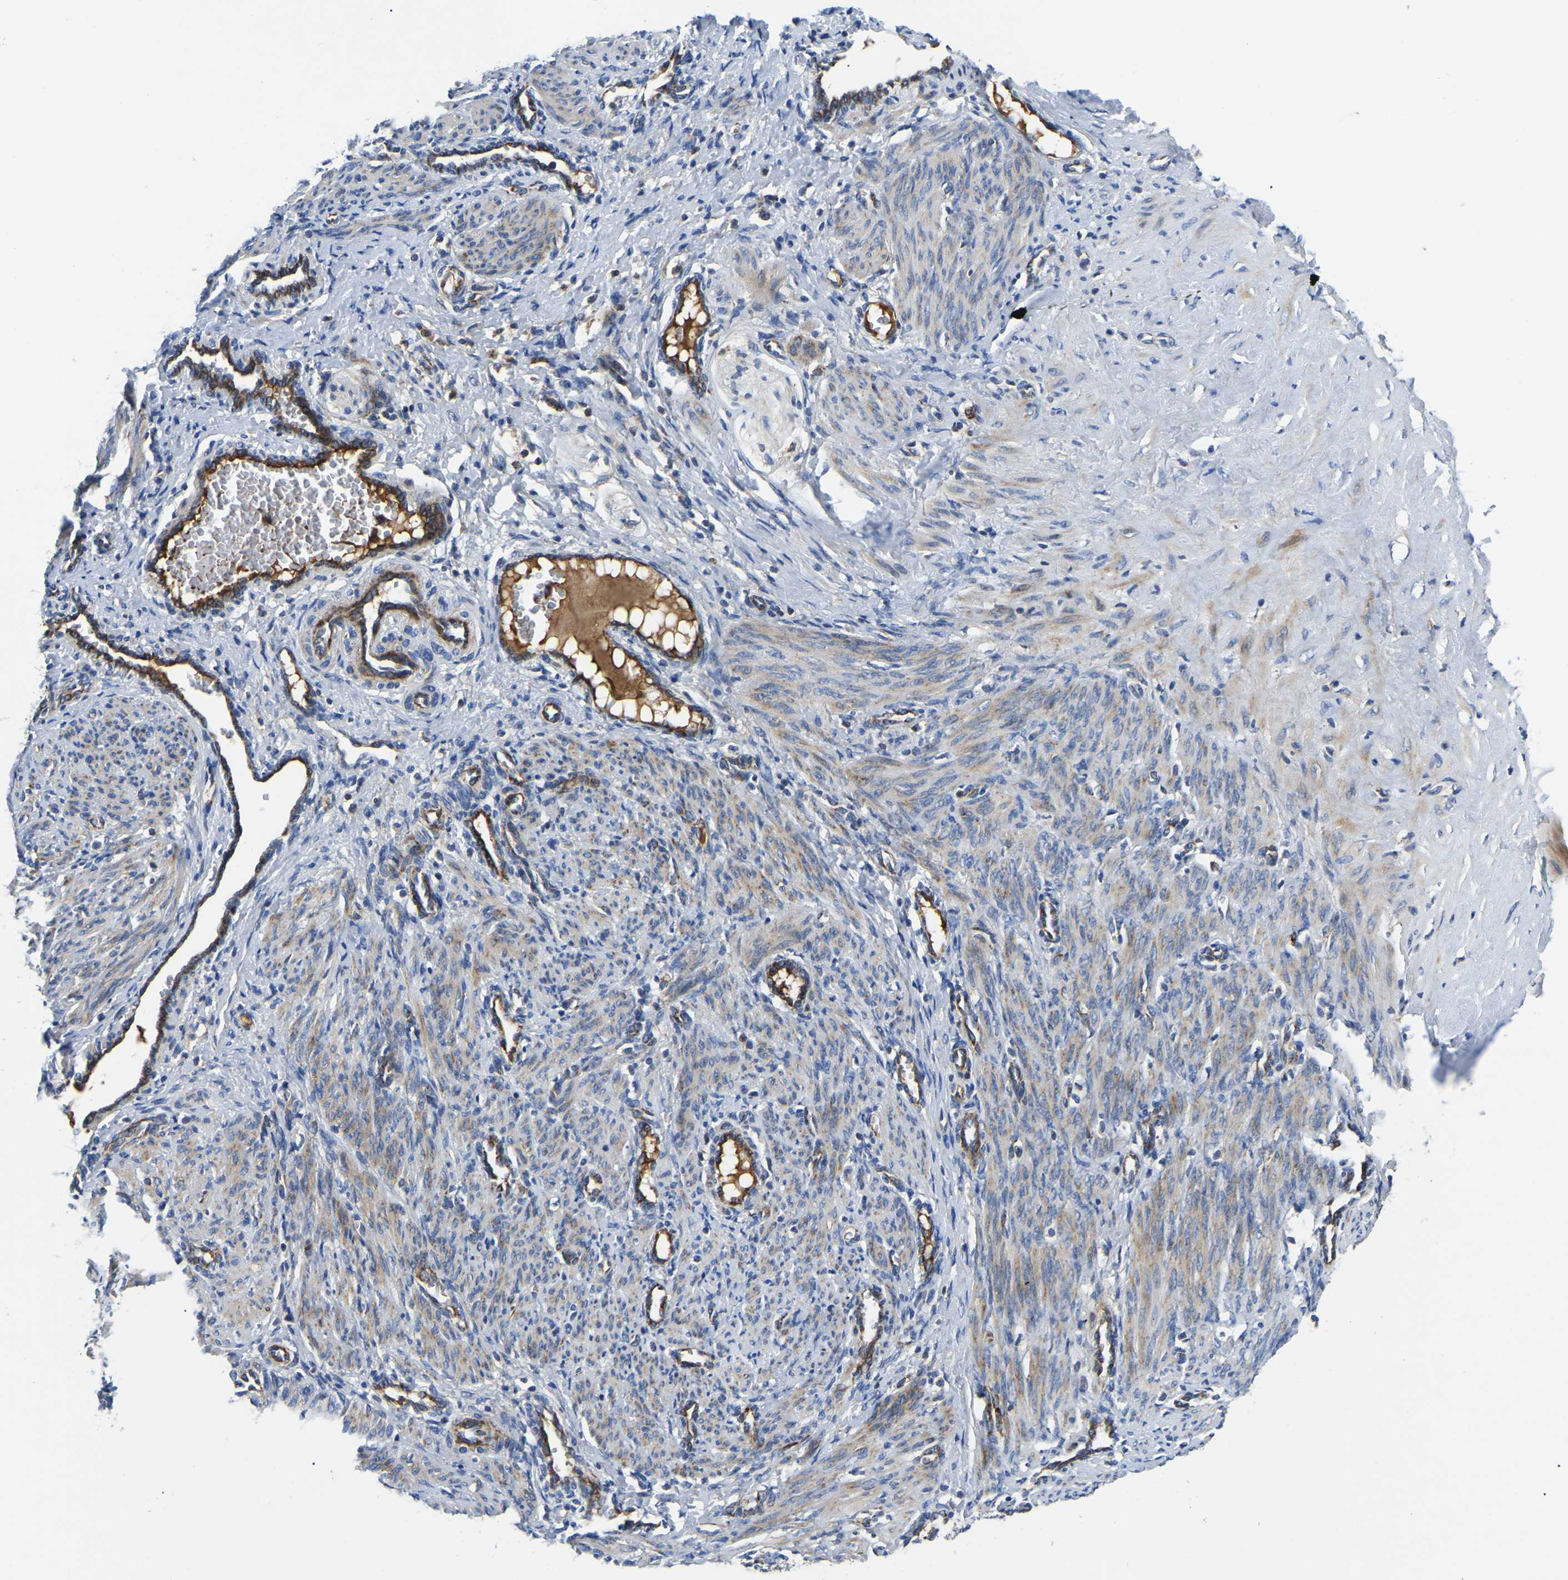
{"staining": {"intensity": "weak", "quantity": ">75%", "location": "cytoplasmic/membranous"}, "tissue": "smooth muscle", "cell_type": "Smooth muscle cells", "image_type": "normal", "snomed": [{"axis": "morphology", "description": "Normal tissue, NOS"}, {"axis": "topography", "description": "Endometrium"}], "caption": "This image displays immunohistochemistry (IHC) staining of unremarkable smooth muscle, with low weak cytoplasmic/membranous expression in about >75% of smooth muscle cells.", "gene": "PPM1E", "patient": {"sex": "female", "age": 33}}